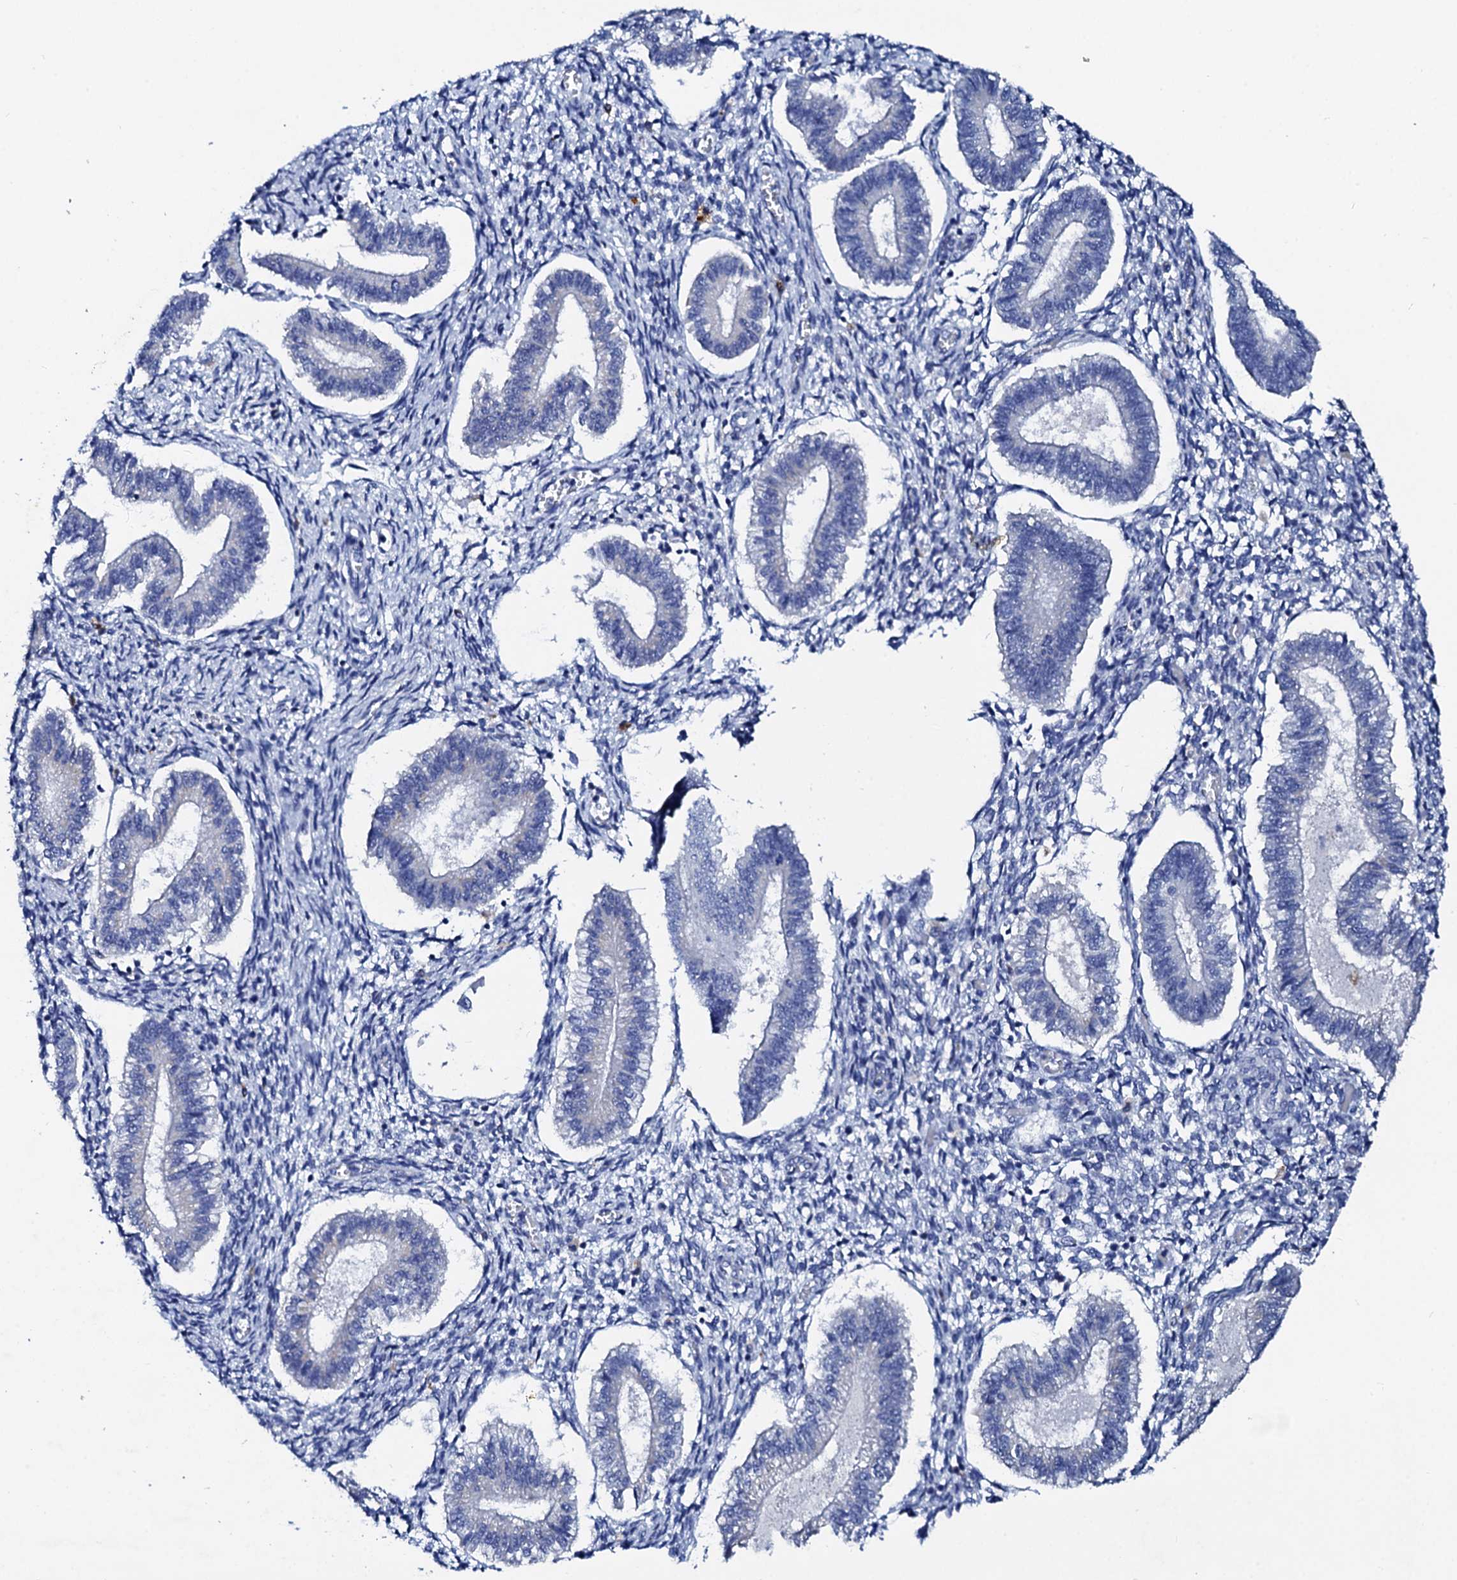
{"staining": {"intensity": "negative", "quantity": "none", "location": "none"}, "tissue": "endometrium", "cell_type": "Cells in endometrial stroma", "image_type": "normal", "snomed": [{"axis": "morphology", "description": "Normal tissue, NOS"}, {"axis": "topography", "description": "Endometrium"}], "caption": "This is a micrograph of immunohistochemistry staining of normal endometrium, which shows no staining in cells in endometrial stroma. Brightfield microscopy of immunohistochemistry (IHC) stained with DAB (brown) and hematoxylin (blue), captured at high magnification.", "gene": "GLB1L3", "patient": {"sex": "female", "age": 25}}